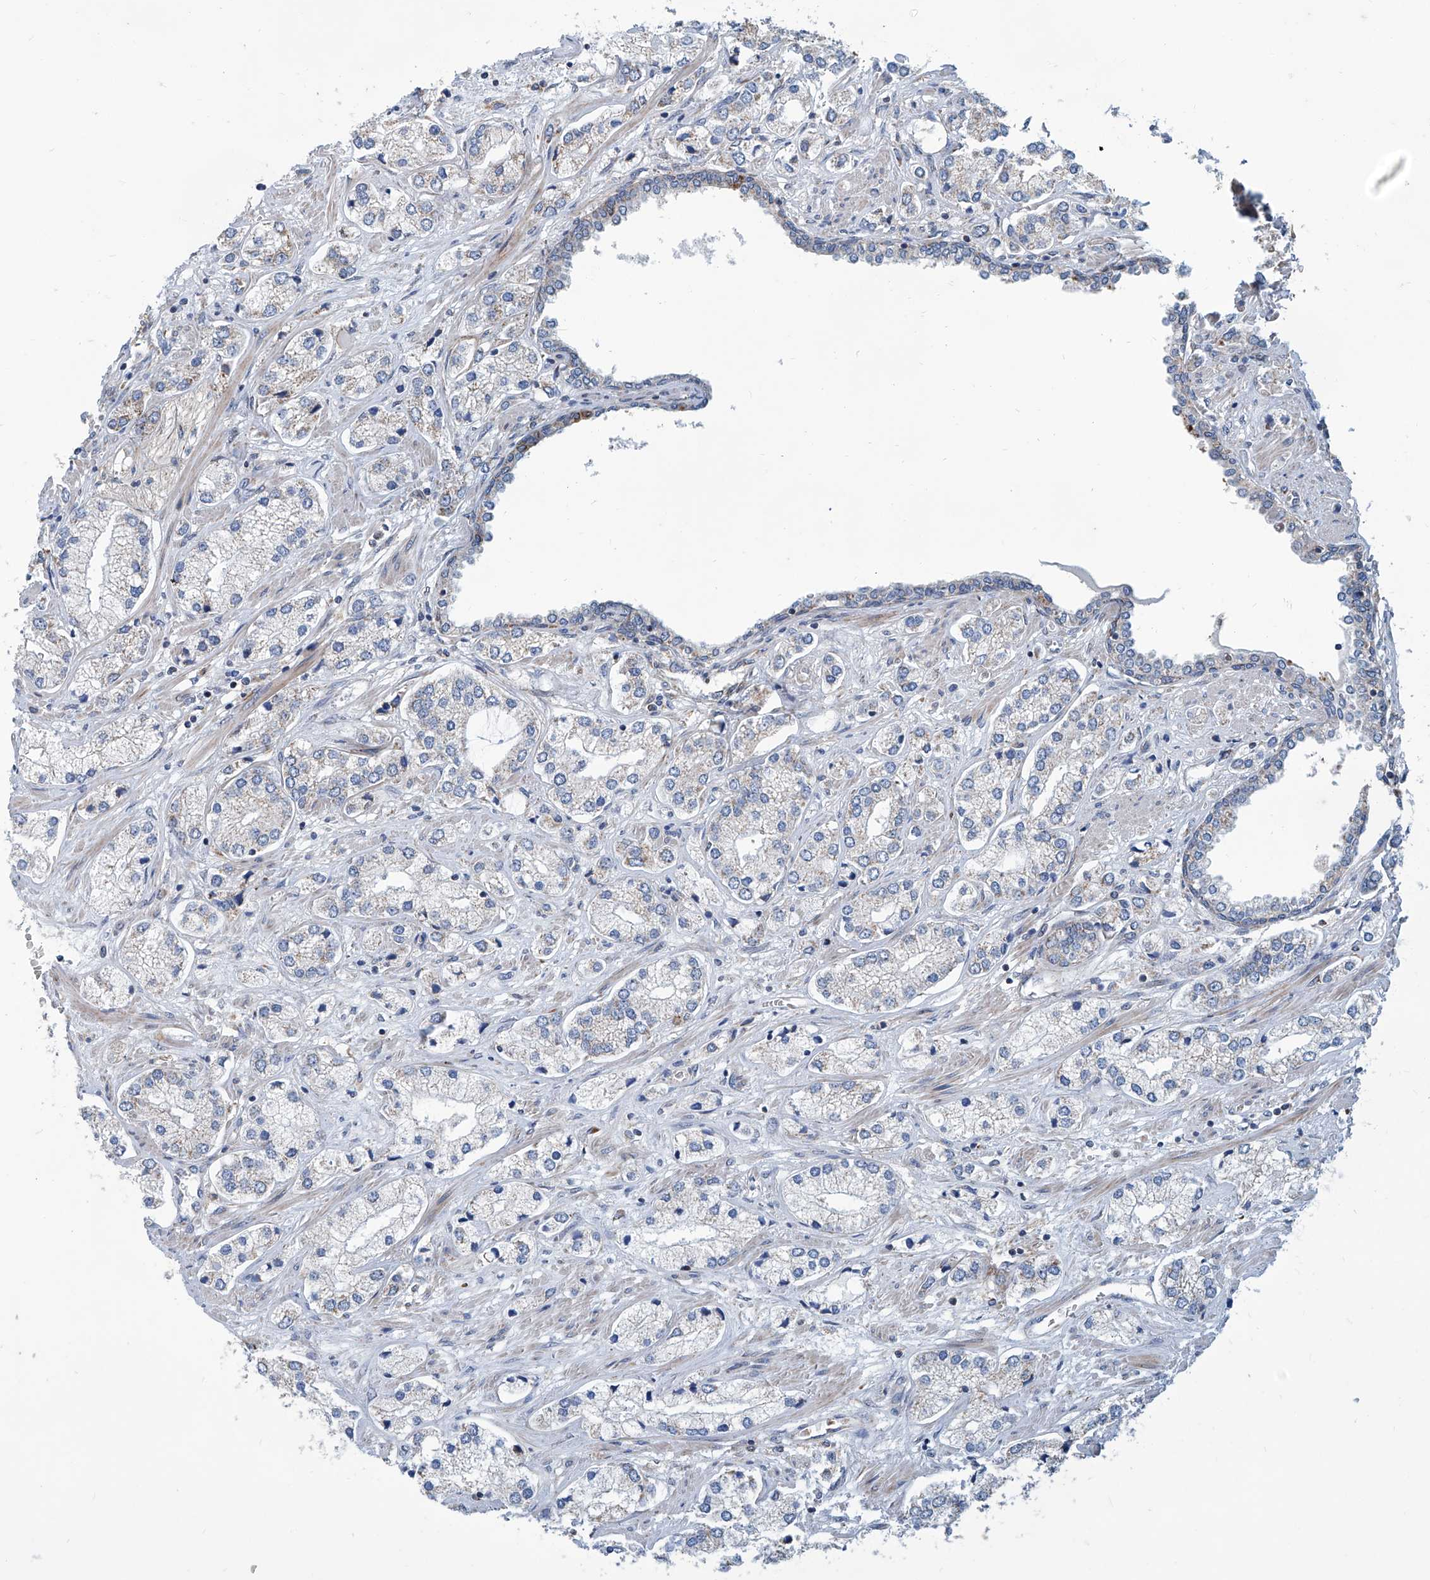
{"staining": {"intensity": "moderate", "quantity": "<25%", "location": "cytoplasmic/membranous"}, "tissue": "prostate cancer", "cell_type": "Tumor cells", "image_type": "cancer", "snomed": [{"axis": "morphology", "description": "Adenocarcinoma, High grade"}, {"axis": "topography", "description": "Prostate"}], "caption": "Prostate cancer stained with DAB (3,3'-diaminobenzidine) immunohistochemistry (IHC) shows low levels of moderate cytoplasmic/membranous staining in about <25% of tumor cells.", "gene": "USP48", "patient": {"sex": "male", "age": 66}}